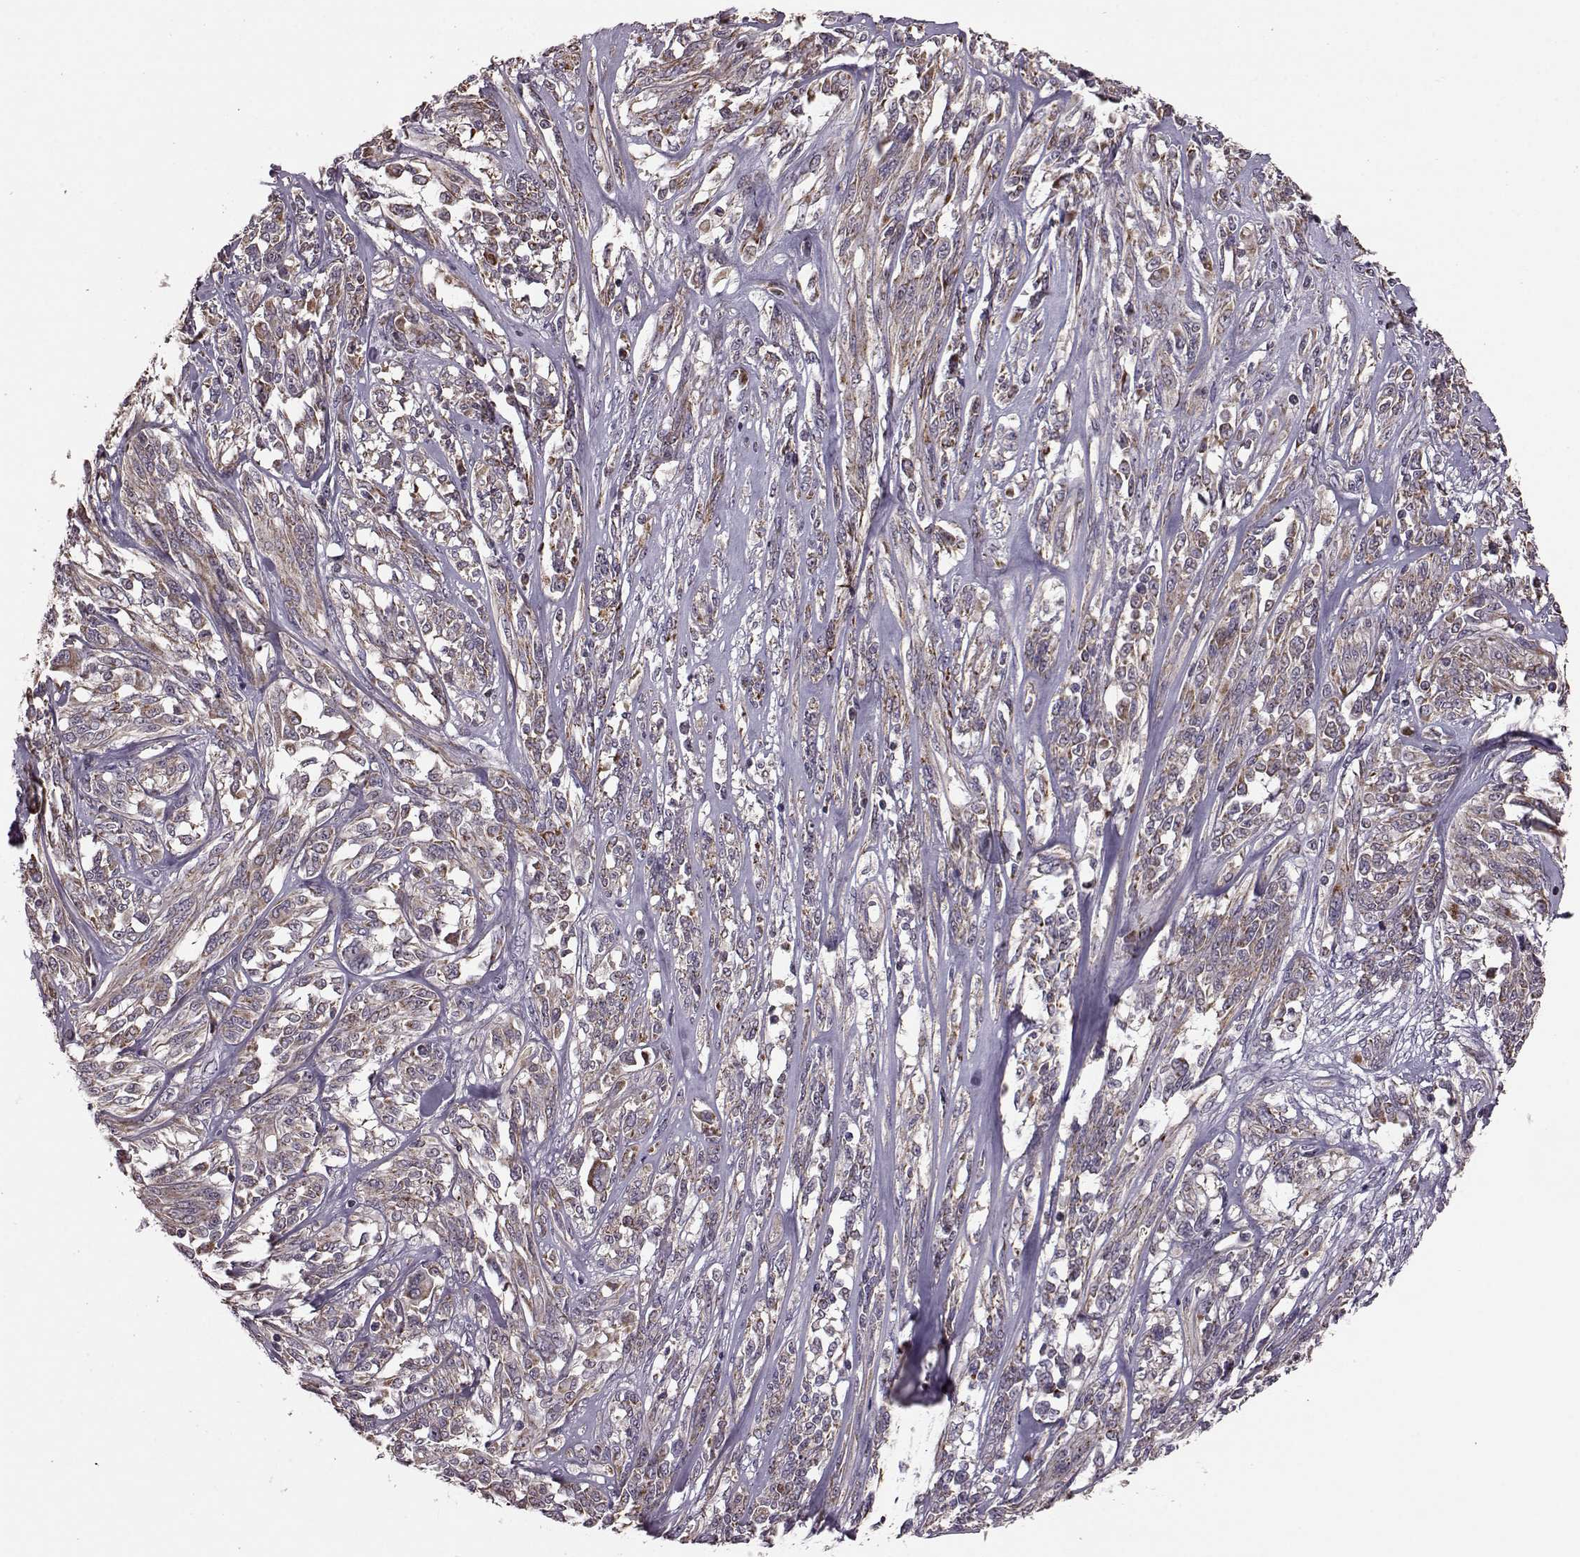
{"staining": {"intensity": "moderate", "quantity": ">75%", "location": "cytoplasmic/membranous"}, "tissue": "melanoma", "cell_type": "Tumor cells", "image_type": "cancer", "snomed": [{"axis": "morphology", "description": "Malignant melanoma, NOS"}, {"axis": "topography", "description": "Skin"}], "caption": "The immunohistochemical stain labels moderate cytoplasmic/membranous expression in tumor cells of melanoma tissue.", "gene": "PUDP", "patient": {"sex": "female", "age": 91}}